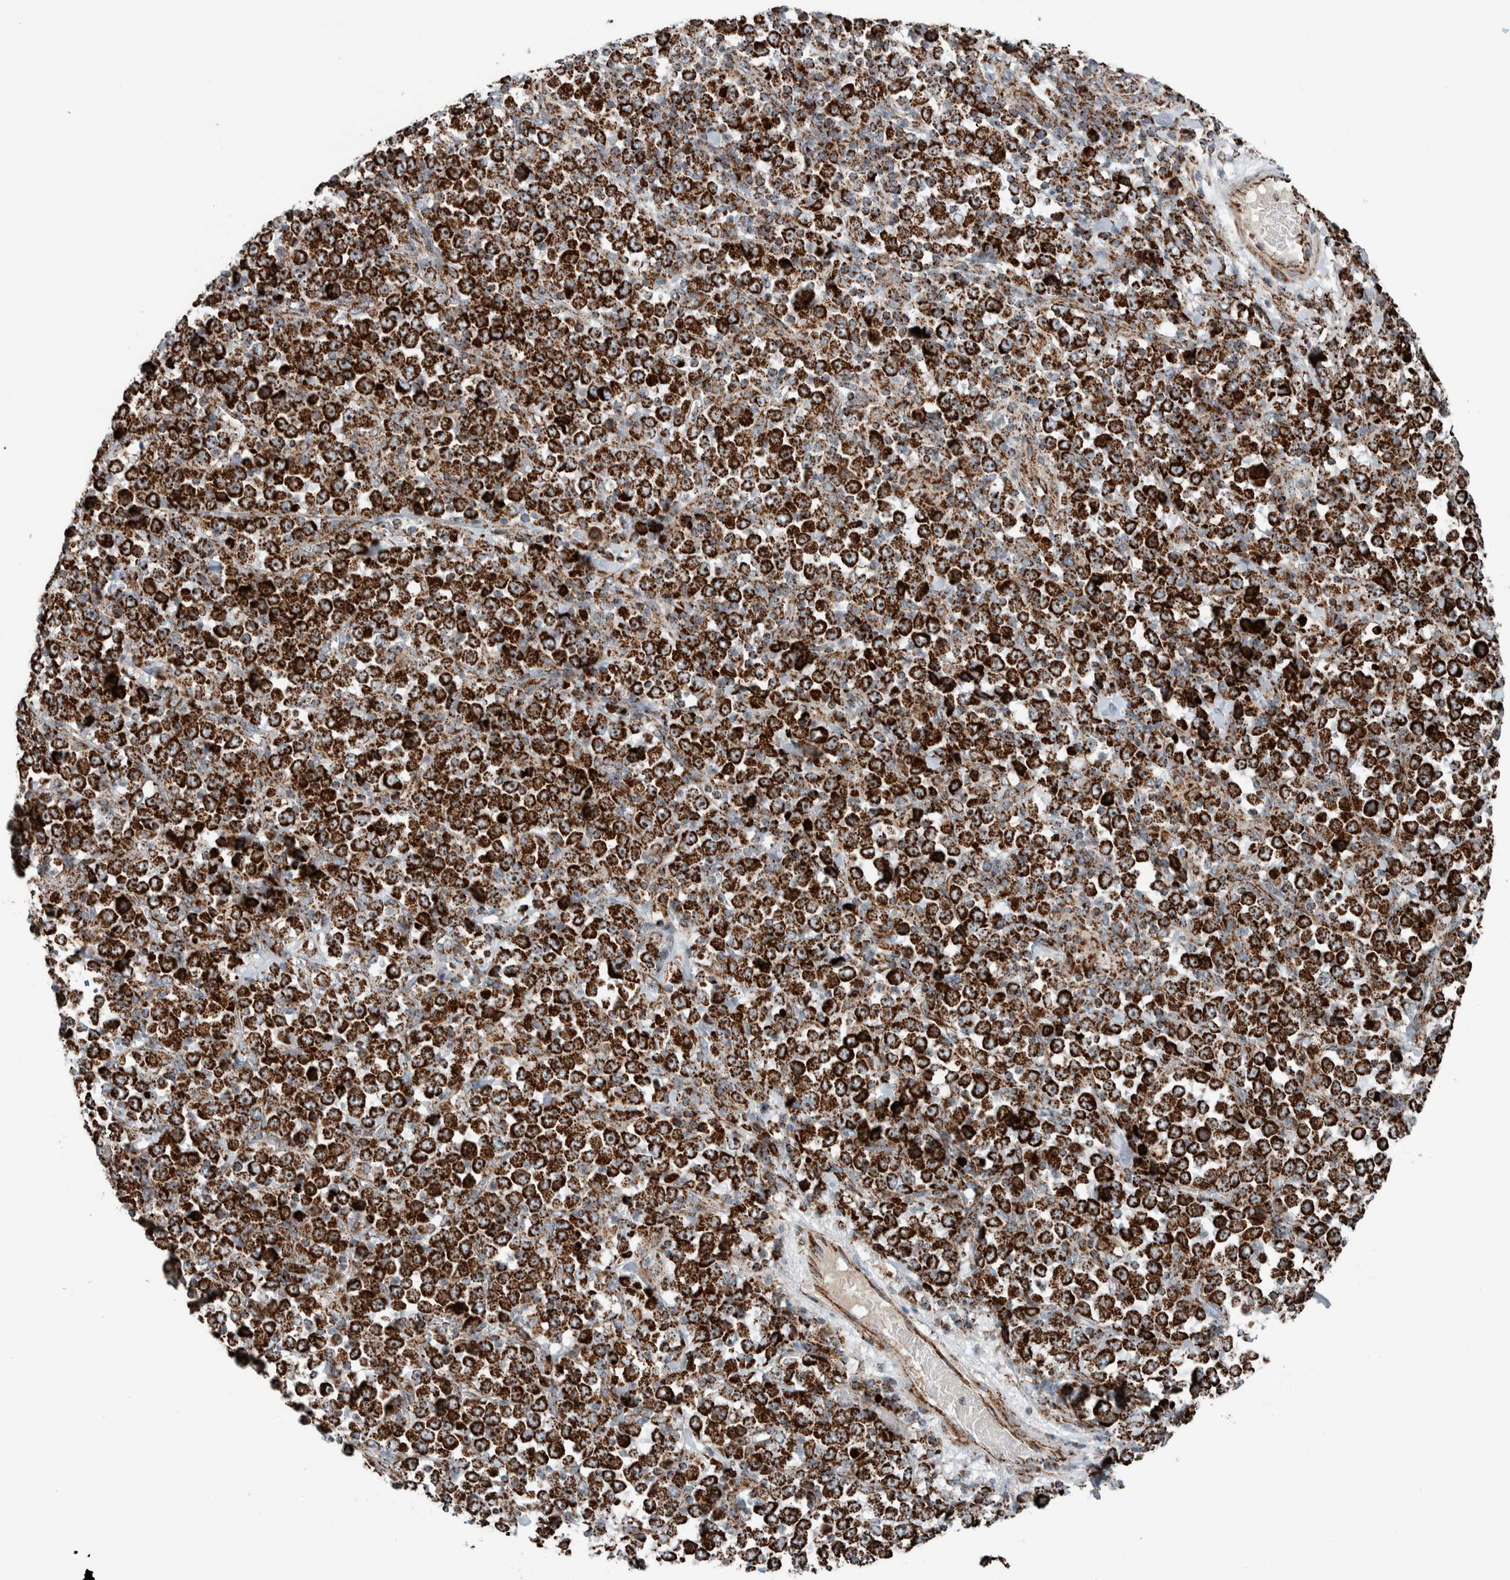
{"staining": {"intensity": "strong", "quantity": ">75%", "location": "cytoplasmic/membranous"}, "tissue": "stomach cancer", "cell_type": "Tumor cells", "image_type": "cancer", "snomed": [{"axis": "morphology", "description": "Normal tissue, NOS"}, {"axis": "morphology", "description": "Adenocarcinoma, NOS"}, {"axis": "topography", "description": "Stomach, upper"}, {"axis": "topography", "description": "Stomach"}], "caption": "High-magnification brightfield microscopy of stomach adenocarcinoma stained with DAB (brown) and counterstained with hematoxylin (blue). tumor cells exhibit strong cytoplasmic/membranous expression is appreciated in approximately>75% of cells.", "gene": "CNTROB", "patient": {"sex": "male", "age": 59}}